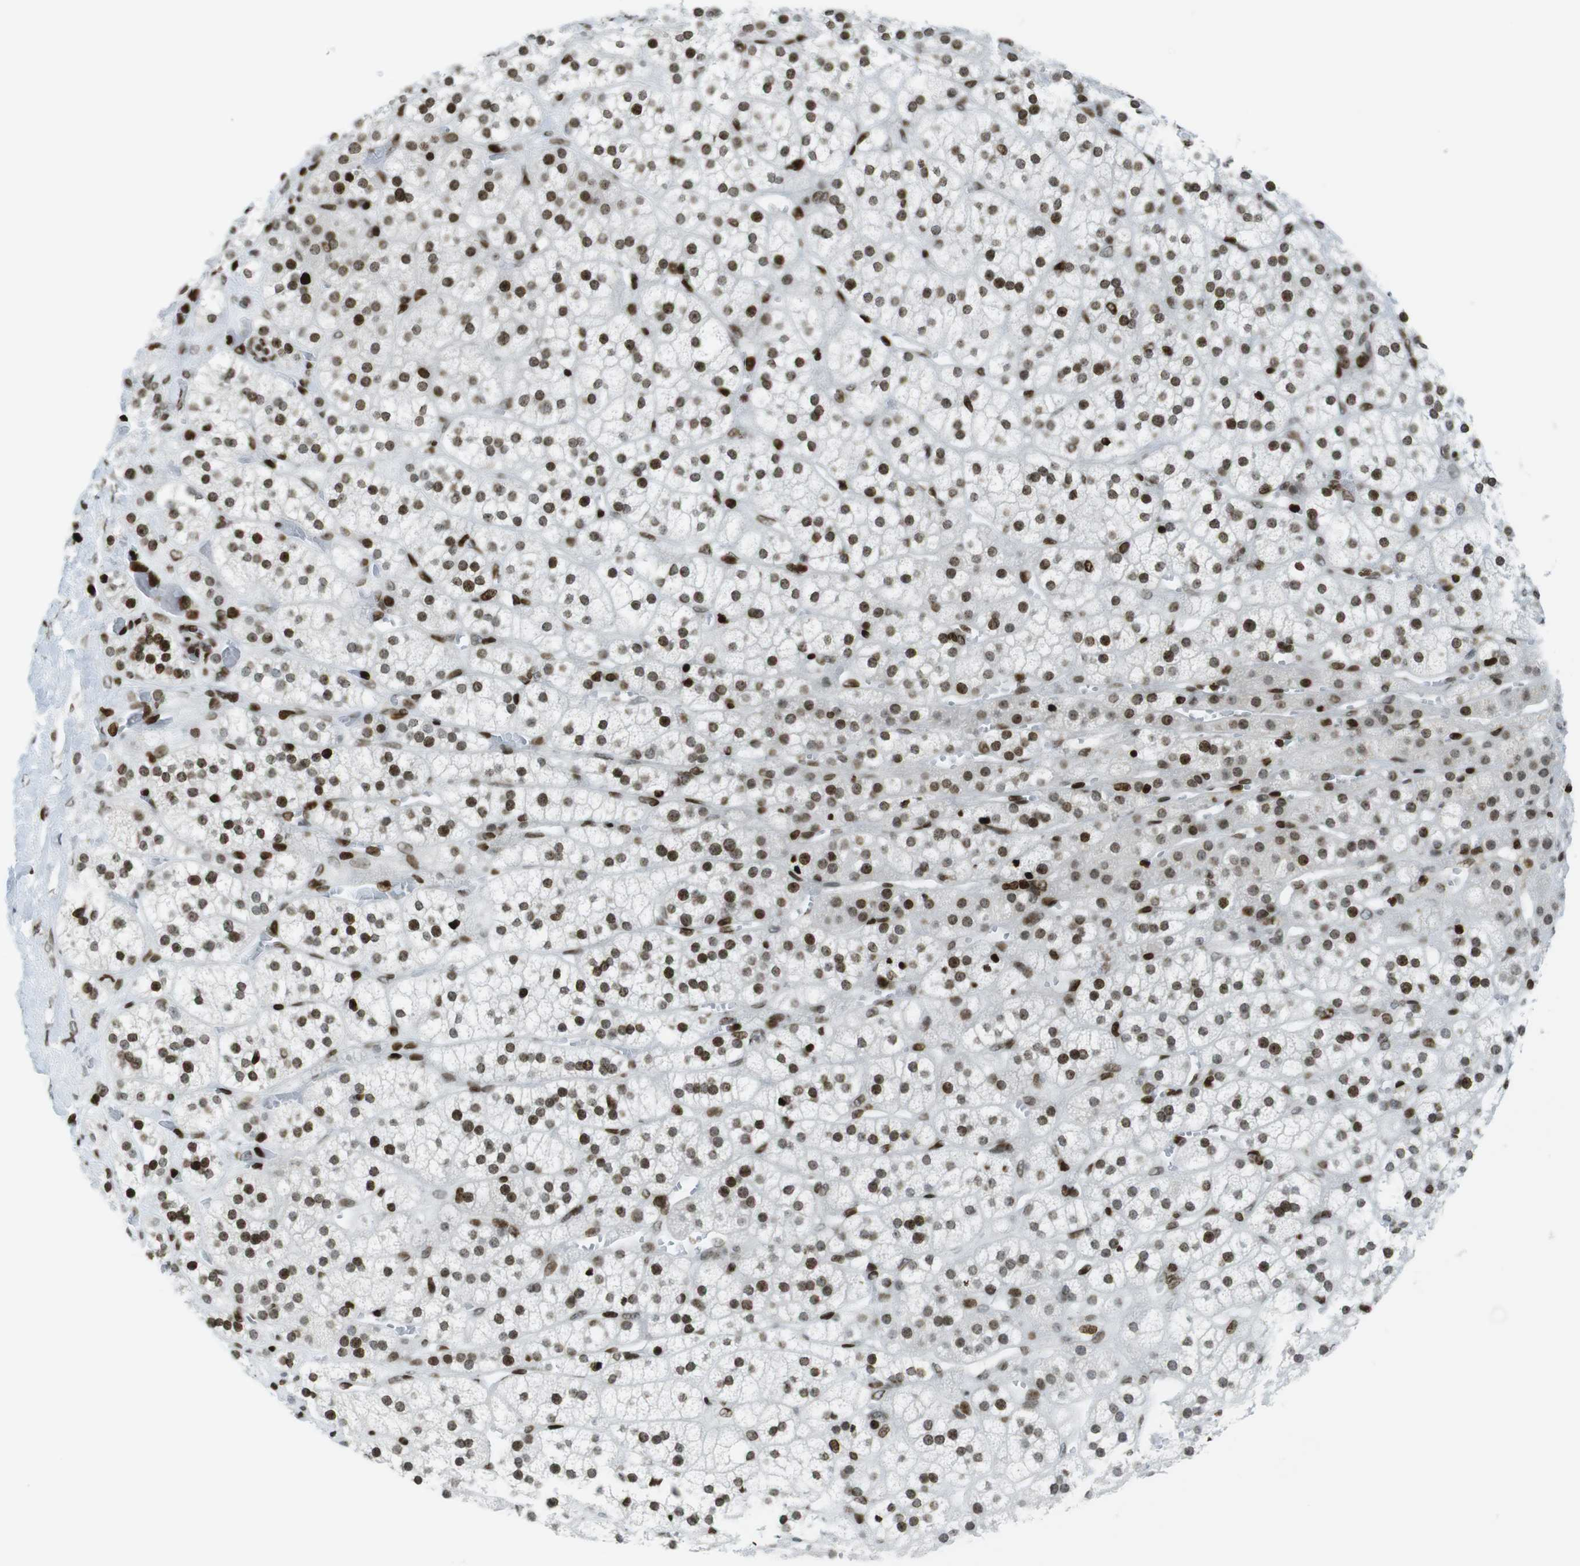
{"staining": {"intensity": "strong", "quantity": ">75%", "location": "nuclear"}, "tissue": "adrenal gland", "cell_type": "Glandular cells", "image_type": "normal", "snomed": [{"axis": "morphology", "description": "Normal tissue, NOS"}, {"axis": "topography", "description": "Adrenal gland"}], "caption": "Adrenal gland stained with DAB (3,3'-diaminobenzidine) IHC shows high levels of strong nuclear positivity in about >75% of glandular cells.", "gene": "H2AC8", "patient": {"sex": "male", "age": 56}}